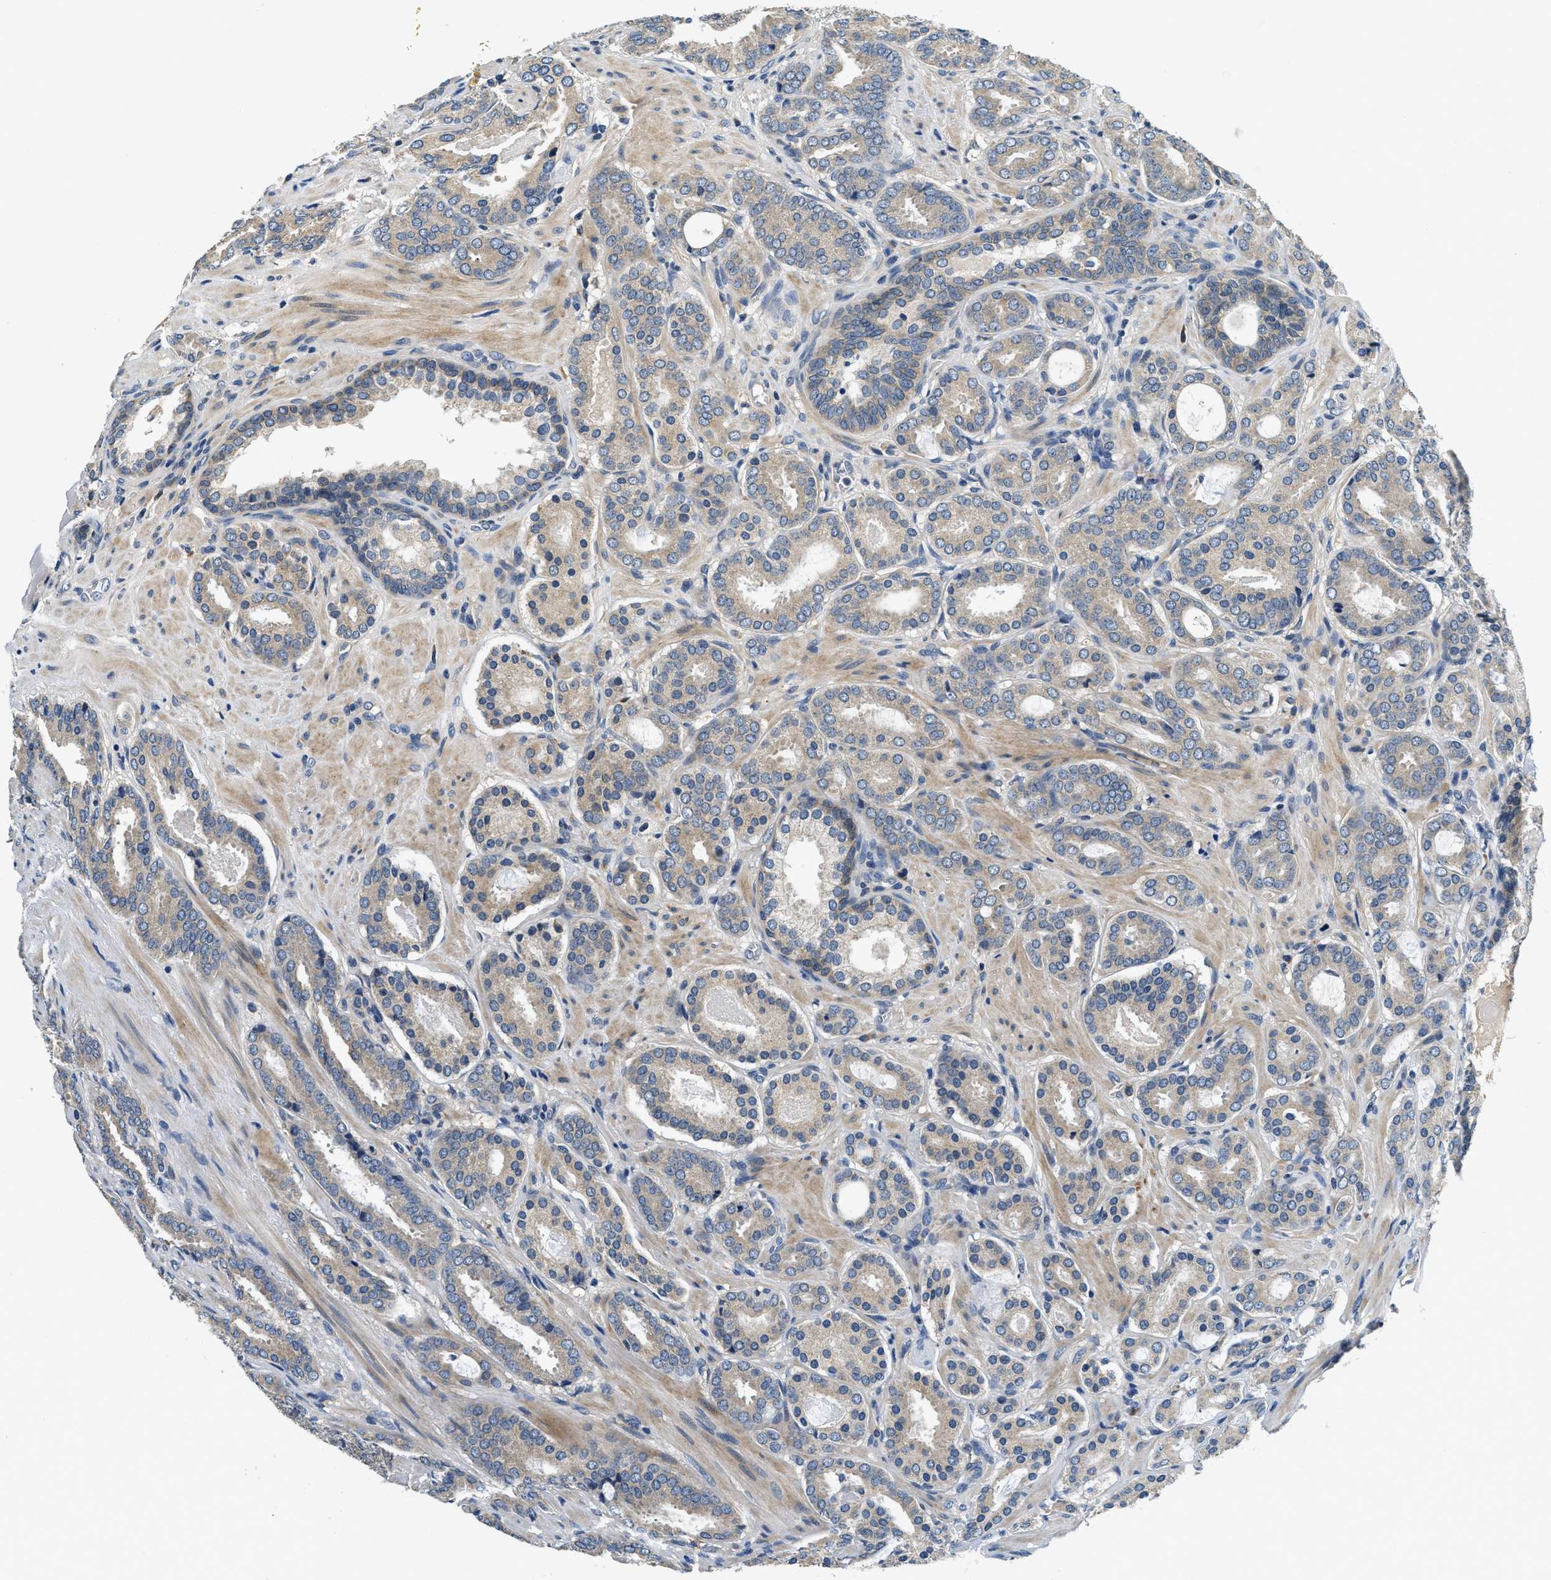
{"staining": {"intensity": "weak", "quantity": "25%-75%", "location": "cytoplasmic/membranous"}, "tissue": "prostate cancer", "cell_type": "Tumor cells", "image_type": "cancer", "snomed": [{"axis": "morphology", "description": "Adenocarcinoma, Low grade"}, {"axis": "topography", "description": "Prostate"}], "caption": "Prostate cancer (adenocarcinoma (low-grade)) tissue demonstrates weak cytoplasmic/membranous staining in about 25%-75% of tumor cells, visualized by immunohistochemistry. (DAB IHC with brightfield microscopy, high magnification).", "gene": "ALDH3A2", "patient": {"sex": "male", "age": 69}}